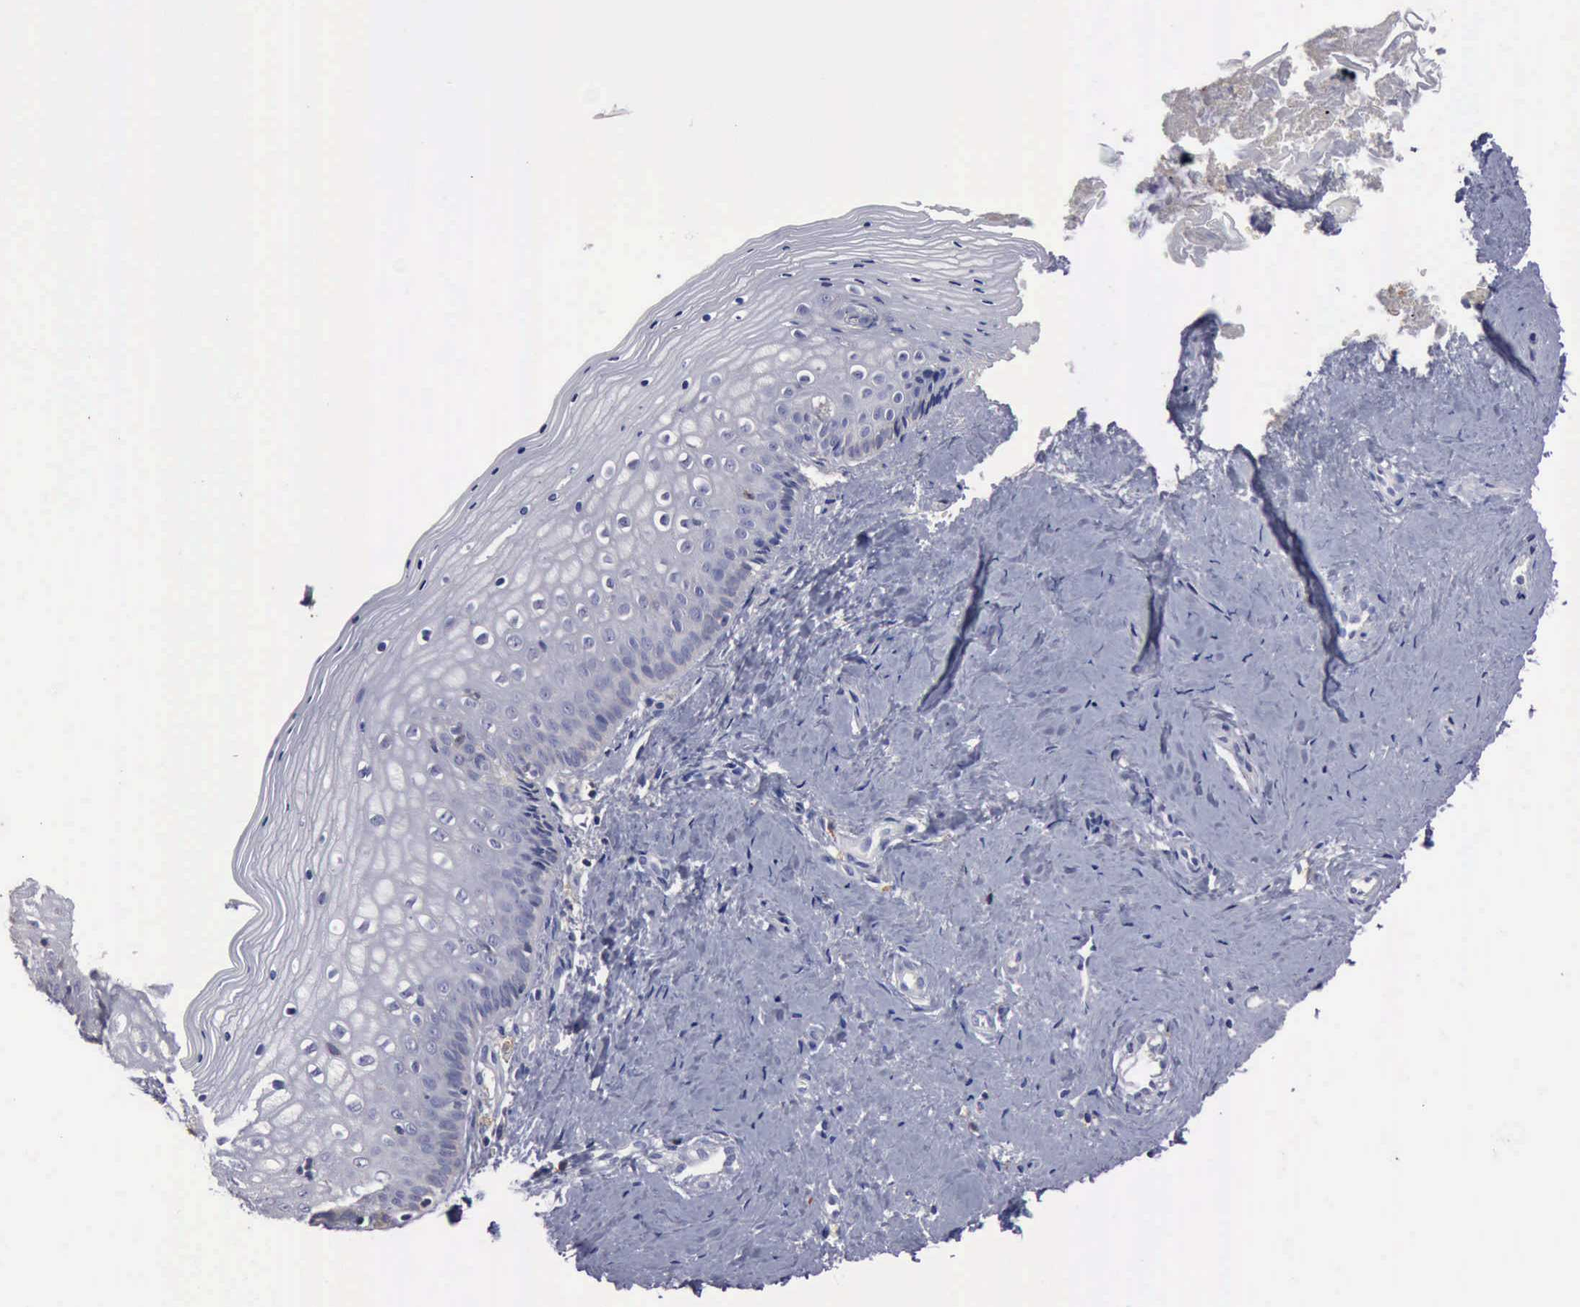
{"staining": {"intensity": "negative", "quantity": "none", "location": "none"}, "tissue": "vagina", "cell_type": "Squamous epithelial cells", "image_type": "normal", "snomed": [{"axis": "morphology", "description": "Normal tissue, NOS"}, {"axis": "topography", "description": "Vagina"}], "caption": "The IHC micrograph has no significant staining in squamous epithelial cells of vagina. The staining is performed using DAB brown chromogen with nuclei counter-stained in using hematoxylin.", "gene": "PTGS2", "patient": {"sex": "female", "age": 46}}